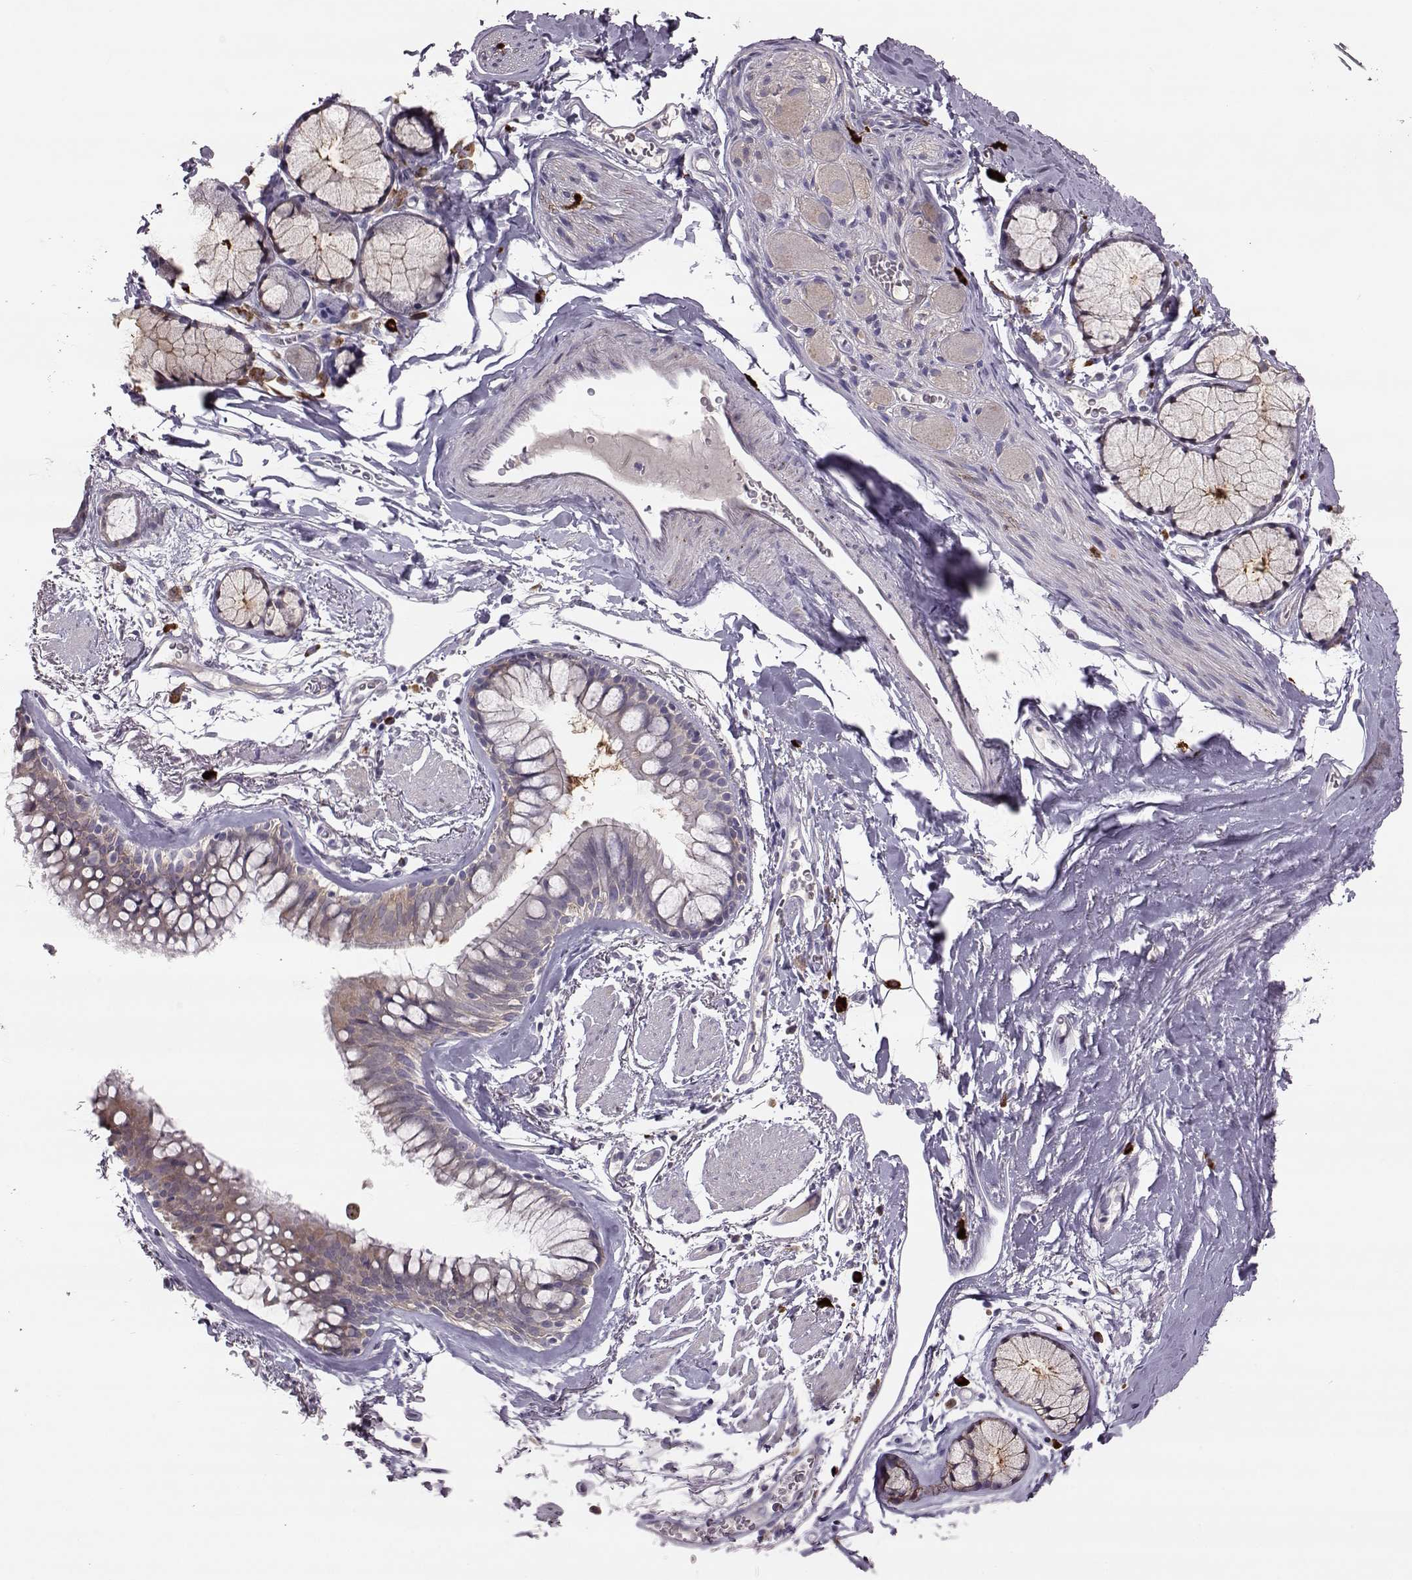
{"staining": {"intensity": "weak", "quantity": "<25%", "location": "cytoplasmic/membranous"}, "tissue": "bronchus", "cell_type": "Respiratory epithelial cells", "image_type": "normal", "snomed": [{"axis": "morphology", "description": "Normal tissue, NOS"}, {"axis": "topography", "description": "Lymph node"}, {"axis": "topography", "description": "Bronchus"}], "caption": "Respiratory epithelial cells show no significant positivity in unremarkable bronchus. (DAB immunohistochemistry with hematoxylin counter stain).", "gene": "ADGRG5", "patient": {"sex": "female", "age": 70}}